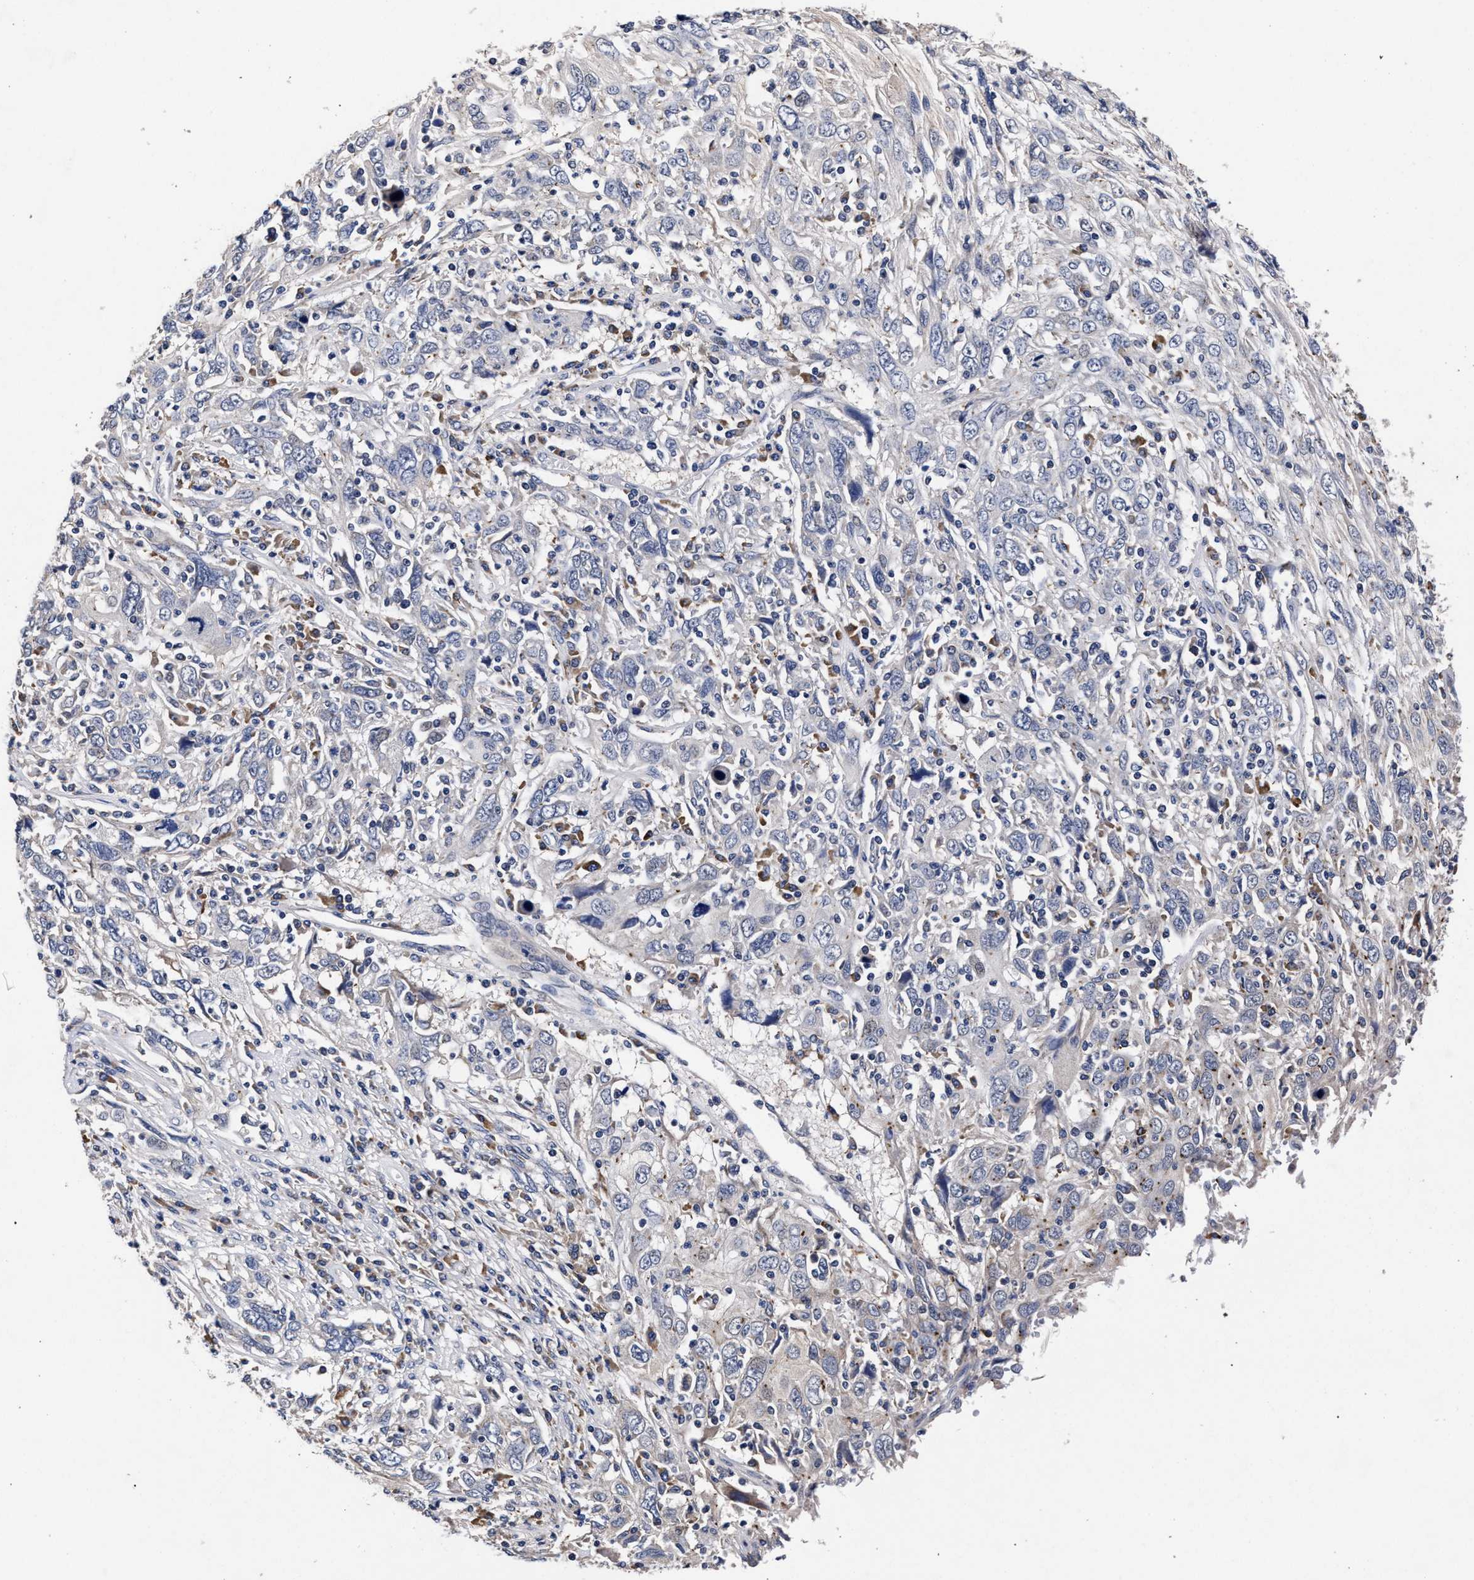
{"staining": {"intensity": "negative", "quantity": "none", "location": "none"}, "tissue": "cervical cancer", "cell_type": "Tumor cells", "image_type": "cancer", "snomed": [{"axis": "morphology", "description": "Squamous cell carcinoma, NOS"}, {"axis": "topography", "description": "Cervix"}], "caption": "Immunohistochemistry (IHC) histopathology image of human cervical squamous cell carcinoma stained for a protein (brown), which reveals no positivity in tumor cells.", "gene": "CFAP95", "patient": {"sex": "female", "age": 46}}